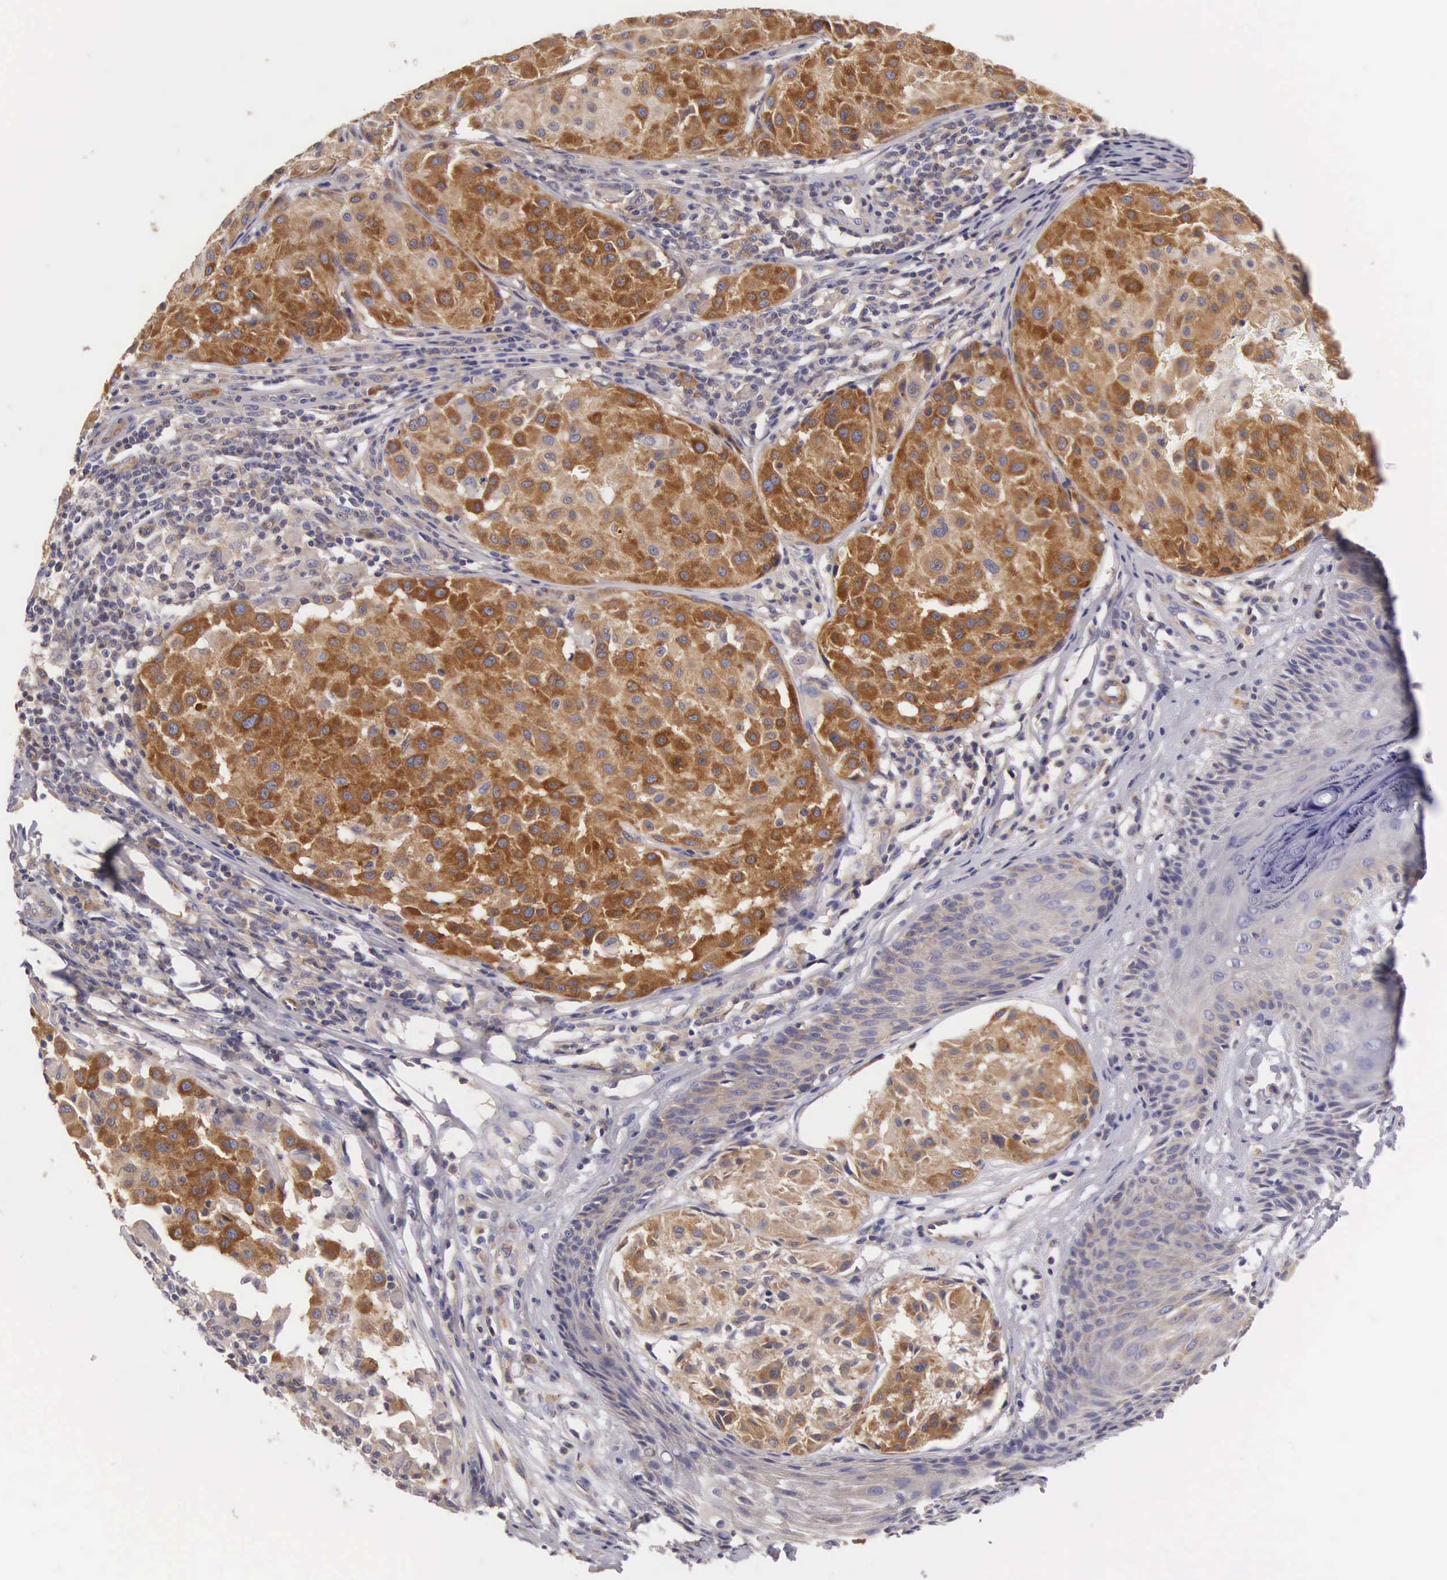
{"staining": {"intensity": "strong", "quantity": ">75%", "location": "cytoplasmic/membranous"}, "tissue": "melanoma", "cell_type": "Tumor cells", "image_type": "cancer", "snomed": [{"axis": "morphology", "description": "Malignant melanoma, NOS"}, {"axis": "topography", "description": "Skin"}], "caption": "IHC micrograph of malignant melanoma stained for a protein (brown), which exhibits high levels of strong cytoplasmic/membranous expression in approximately >75% of tumor cells.", "gene": "OSBPL3", "patient": {"sex": "male", "age": 36}}